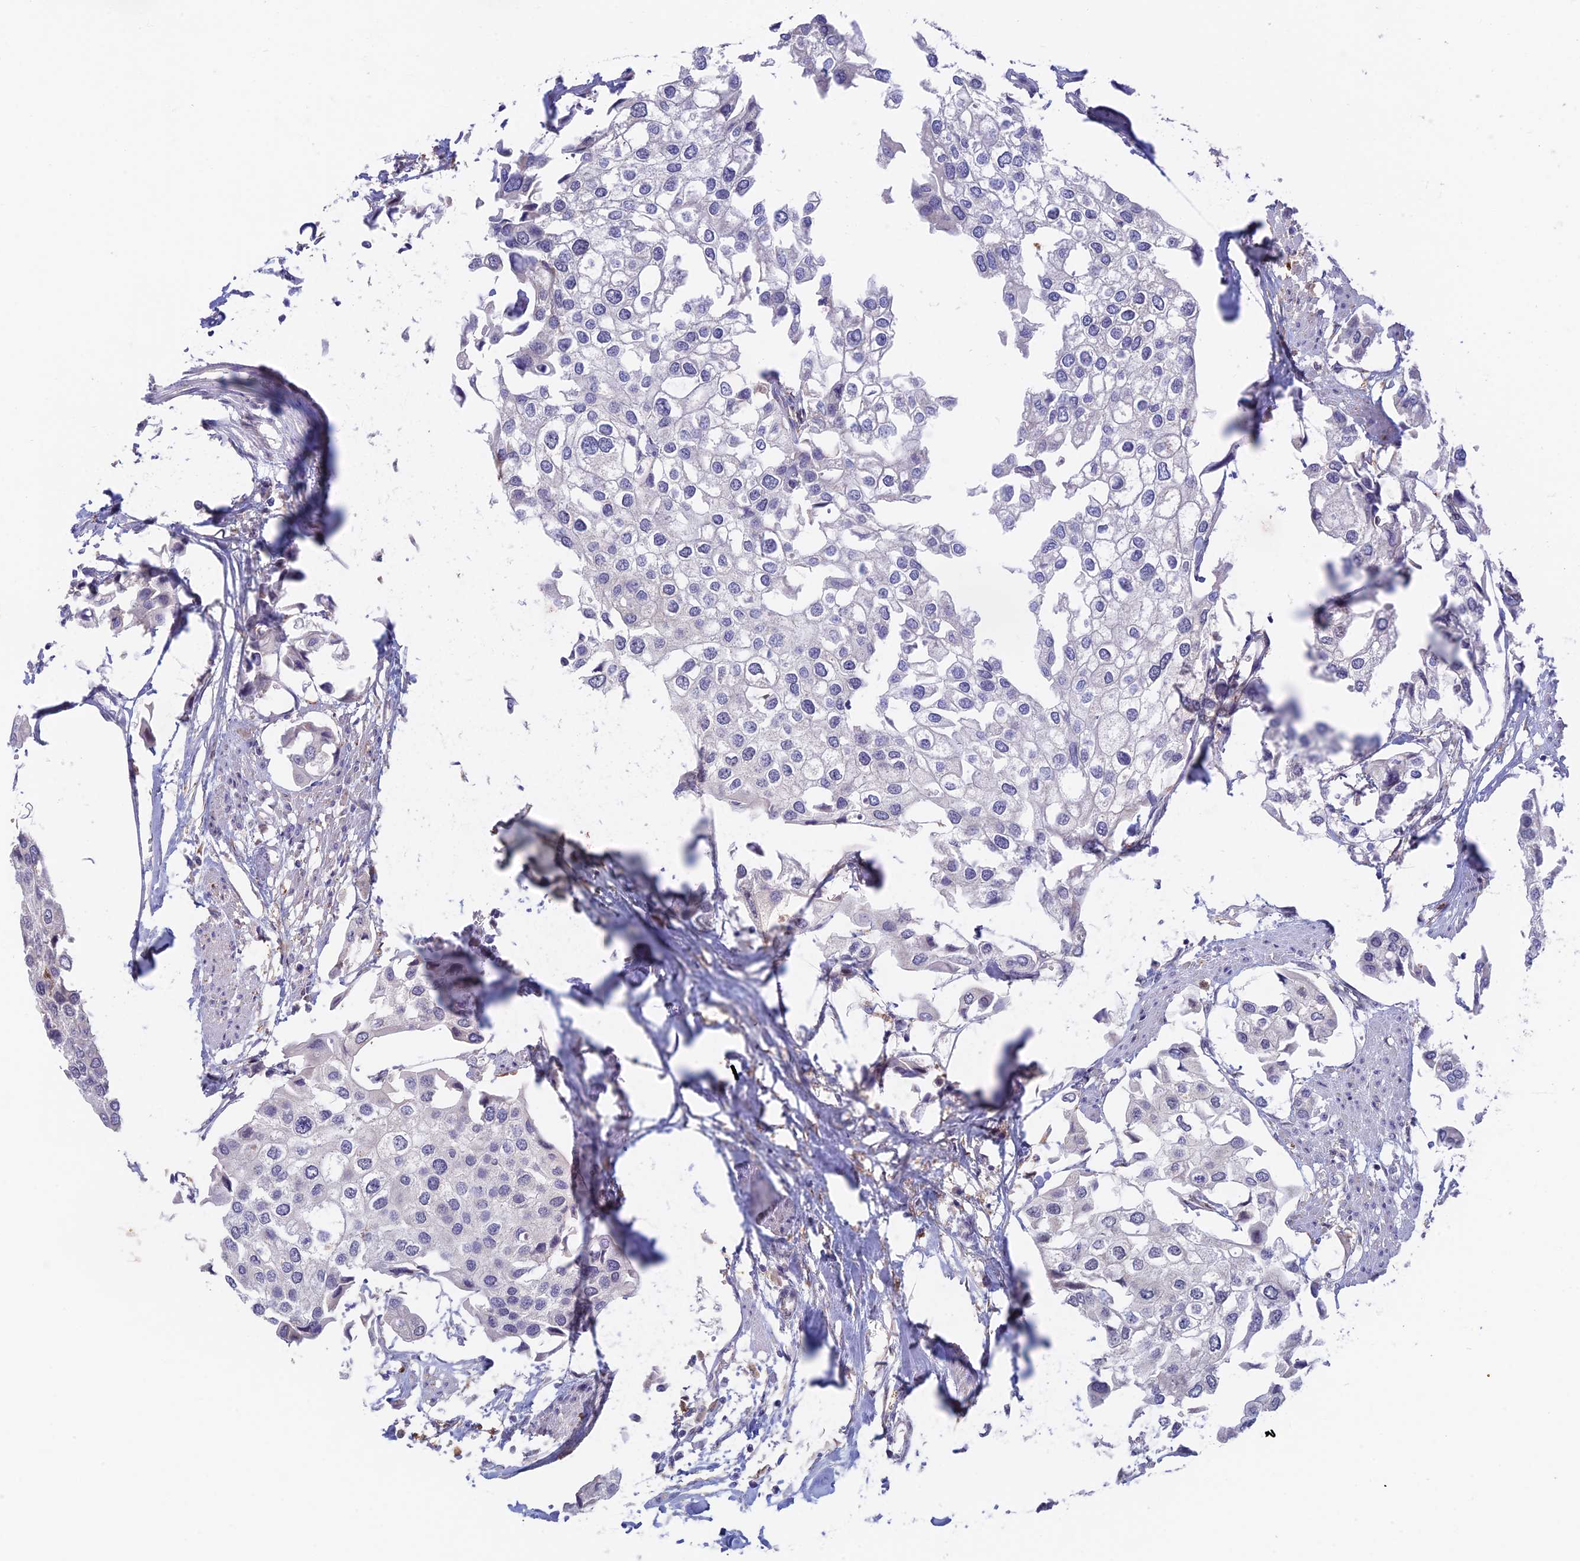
{"staining": {"intensity": "negative", "quantity": "none", "location": "none"}, "tissue": "urothelial cancer", "cell_type": "Tumor cells", "image_type": "cancer", "snomed": [{"axis": "morphology", "description": "Urothelial carcinoma, High grade"}, {"axis": "topography", "description": "Urinary bladder"}], "caption": "Urothelial cancer was stained to show a protein in brown. There is no significant staining in tumor cells.", "gene": "ZUP1", "patient": {"sex": "male", "age": 64}}